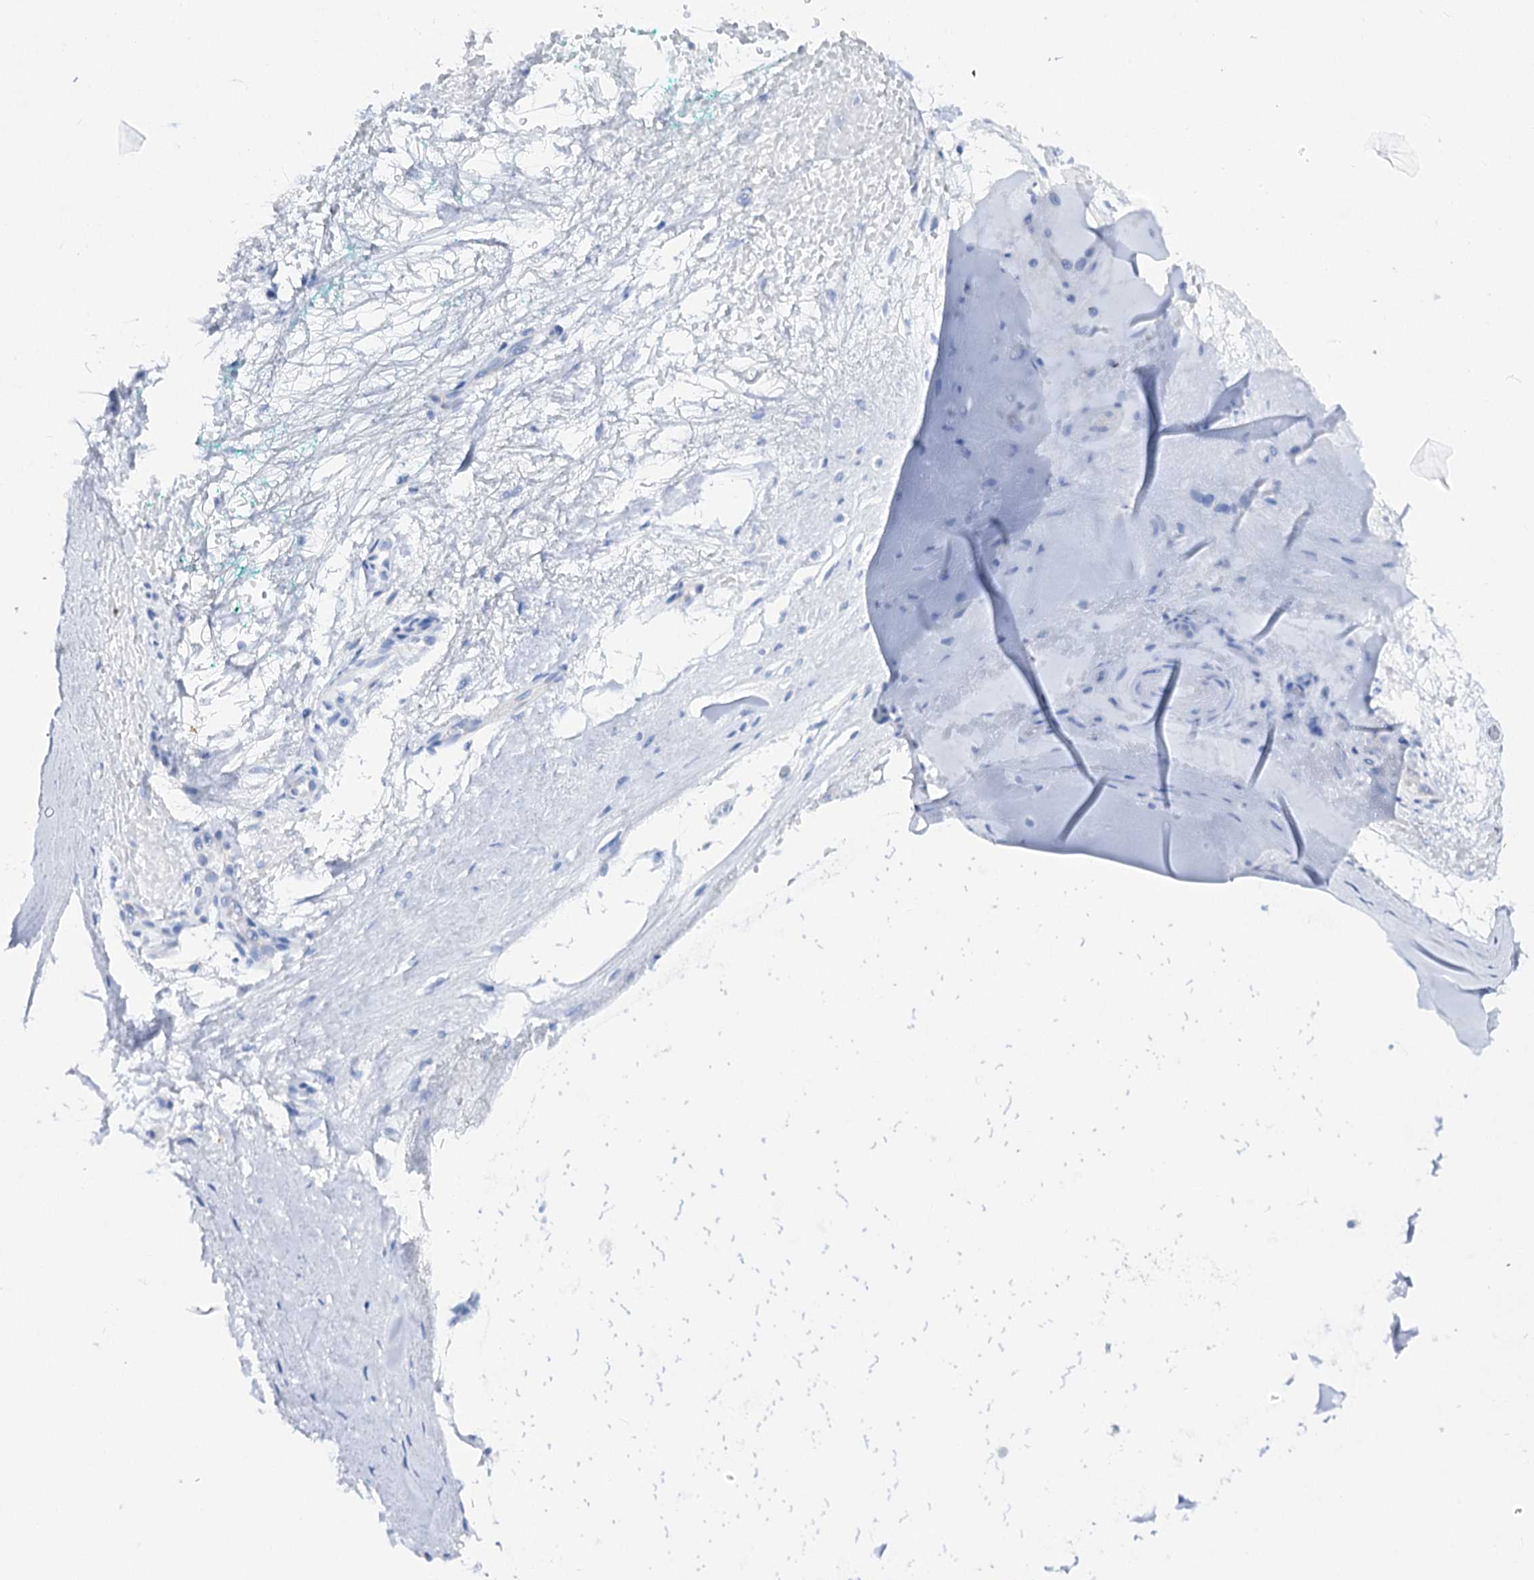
{"staining": {"intensity": "negative", "quantity": "none", "location": "none"}, "tissue": "adipose tissue", "cell_type": "Adipocytes", "image_type": "normal", "snomed": [{"axis": "morphology", "description": "Normal tissue, NOS"}, {"axis": "morphology", "description": "Basal cell carcinoma"}, {"axis": "topography", "description": "Cartilage tissue"}, {"axis": "topography", "description": "Nasopharynx"}, {"axis": "topography", "description": "Oral tissue"}], "caption": "High power microscopy image of an IHC image of unremarkable adipose tissue, revealing no significant positivity in adipocytes. (Stains: DAB IHC with hematoxylin counter stain, Microscopy: brightfield microscopy at high magnification).", "gene": "SLC3A1", "patient": {"sex": "female", "age": 77}}